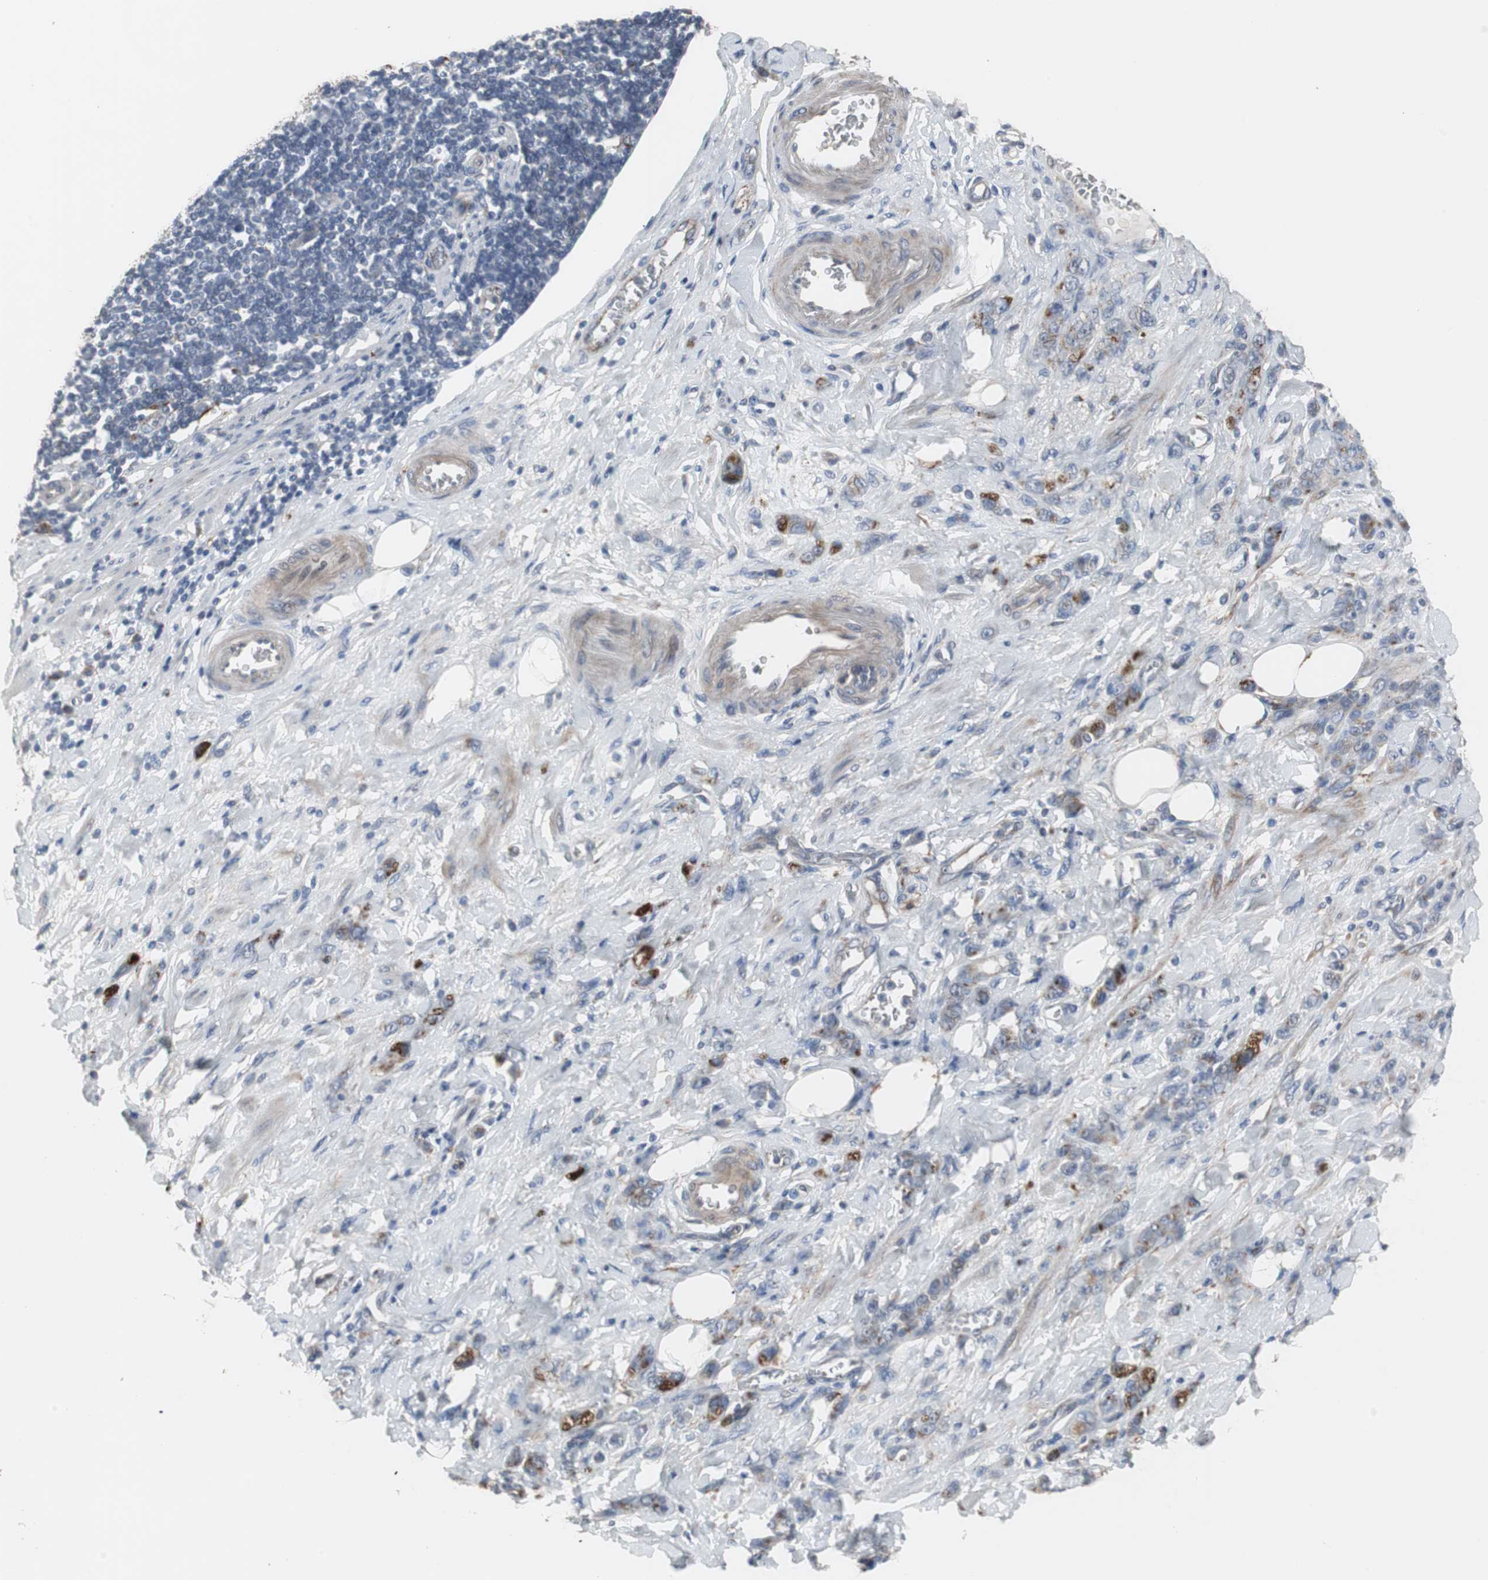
{"staining": {"intensity": "strong", "quantity": "25%-75%", "location": "cytoplasmic/membranous"}, "tissue": "stomach cancer", "cell_type": "Tumor cells", "image_type": "cancer", "snomed": [{"axis": "morphology", "description": "Adenocarcinoma, NOS"}, {"axis": "topography", "description": "Stomach"}], "caption": "Protein analysis of stomach adenocarcinoma tissue reveals strong cytoplasmic/membranous expression in about 25%-75% of tumor cells.", "gene": "GBA1", "patient": {"sex": "male", "age": 82}}